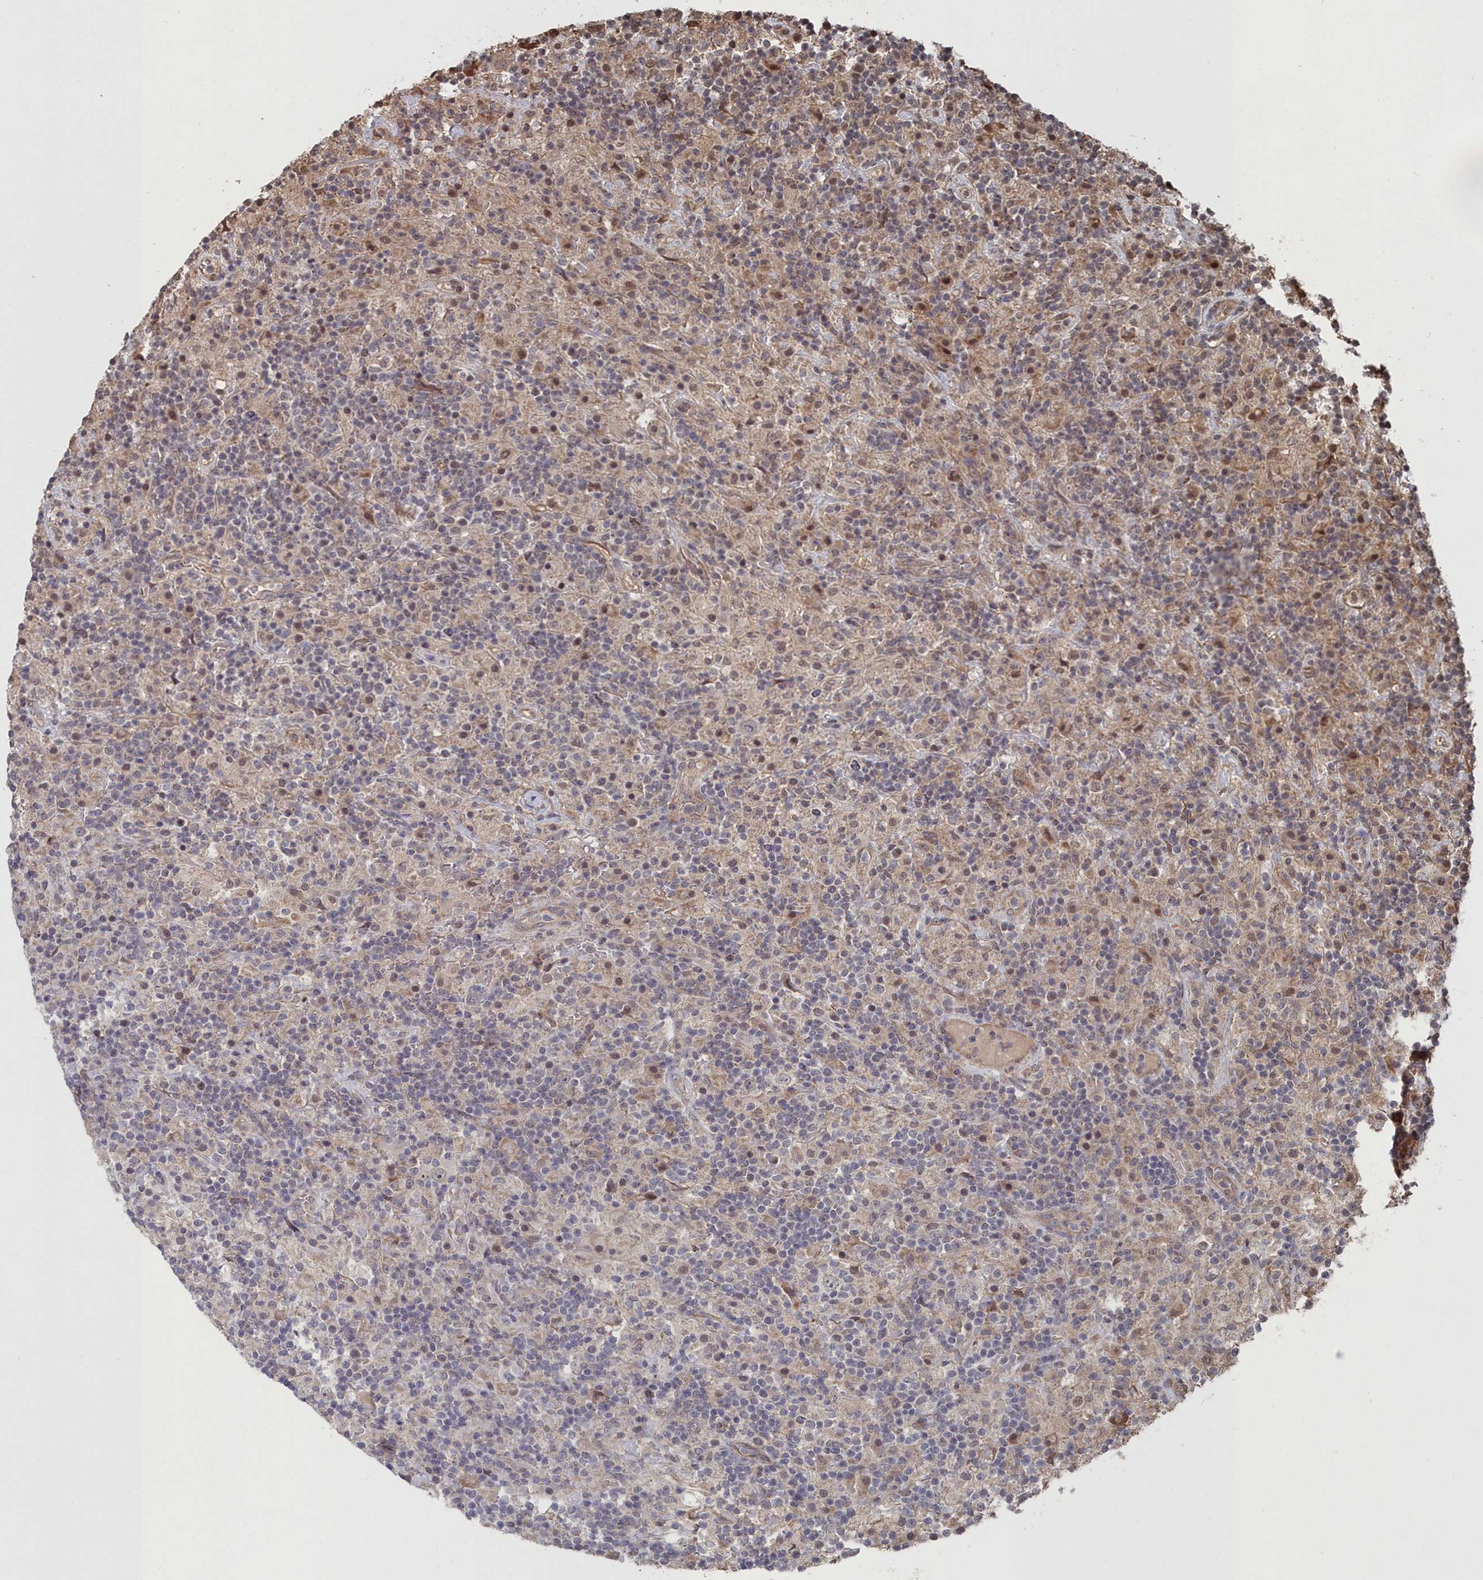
{"staining": {"intensity": "negative", "quantity": "none", "location": "none"}, "tissue": "lymphoma", "cell_type": "Tumor cells", "image_type": "cancer", "snomed": [{"axis": "morphology", "description": "Hodgkin's disease, NOS"}, {"axis": "topography", "description": "Lymph node"}], "caption": "Tumor cells are negative for protein expression in human lymphoma. (Stains: DAB (3,3'-diaminobenzidine) IHC with hematoxylin counter stain, Microscopy: brightfield microscopy at high magnification).", "gene": "CCNP", "patient": {"sex": "male", "age": 70}}